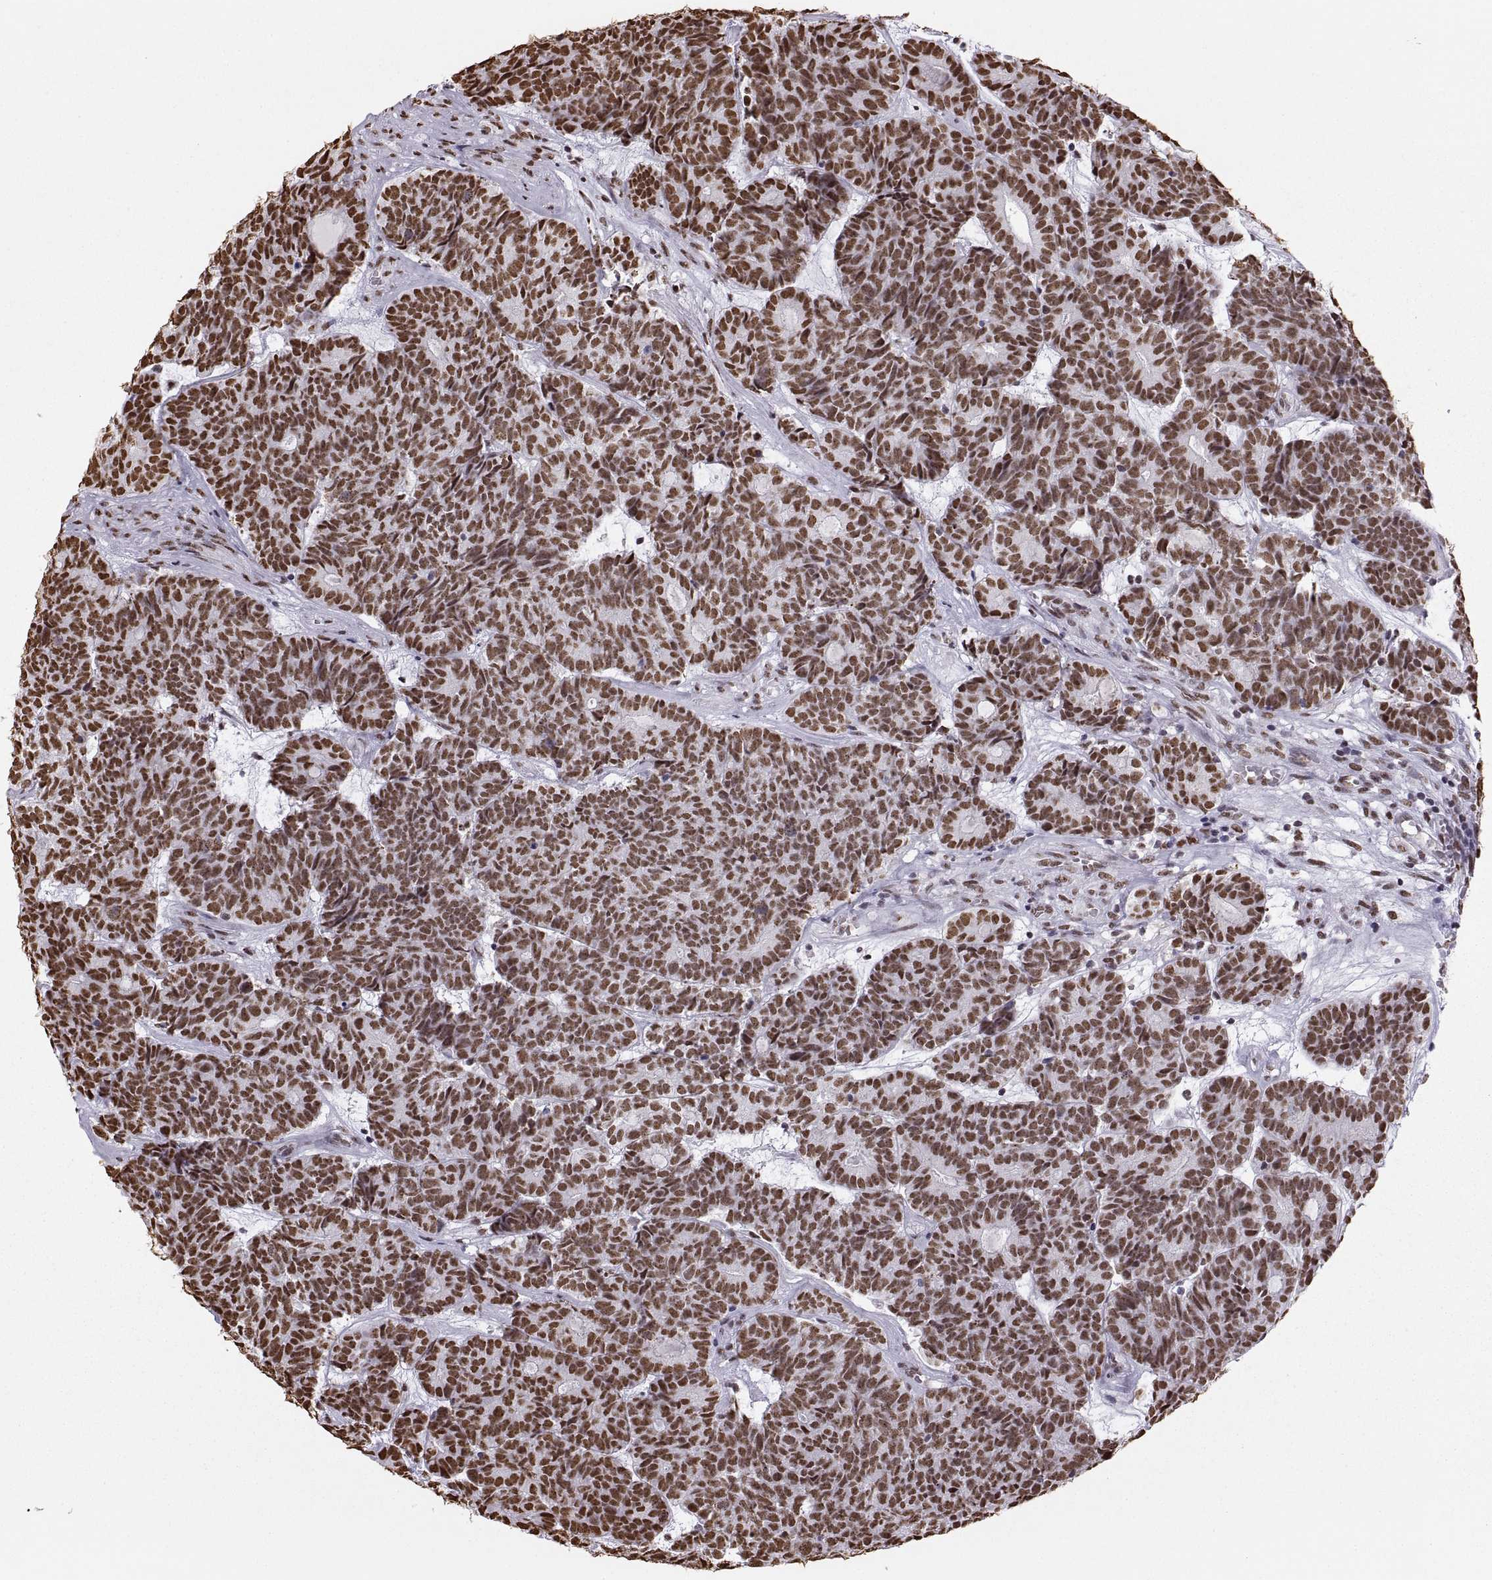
{"staining": {"intensity": "strong", "quantity": ">75%", "location": "nuclear"}, "tissue": "head and neck cancer", "cell_type": "Tumor cells", "image_type": "cancer", "snomed": [{"axis": "morphology", "description": "Adenocarcinoma, NOS"}, {"axis": "topography", "description": "Head-Neck"}], "caption": "Strong nuclear positivity for a protein is appreciated in approximately >75% of tumor cells of head and neck adenocarcinoma using IHC.", "gene": "SNAI1", "patient": {"sex": "female", "age": 81}}